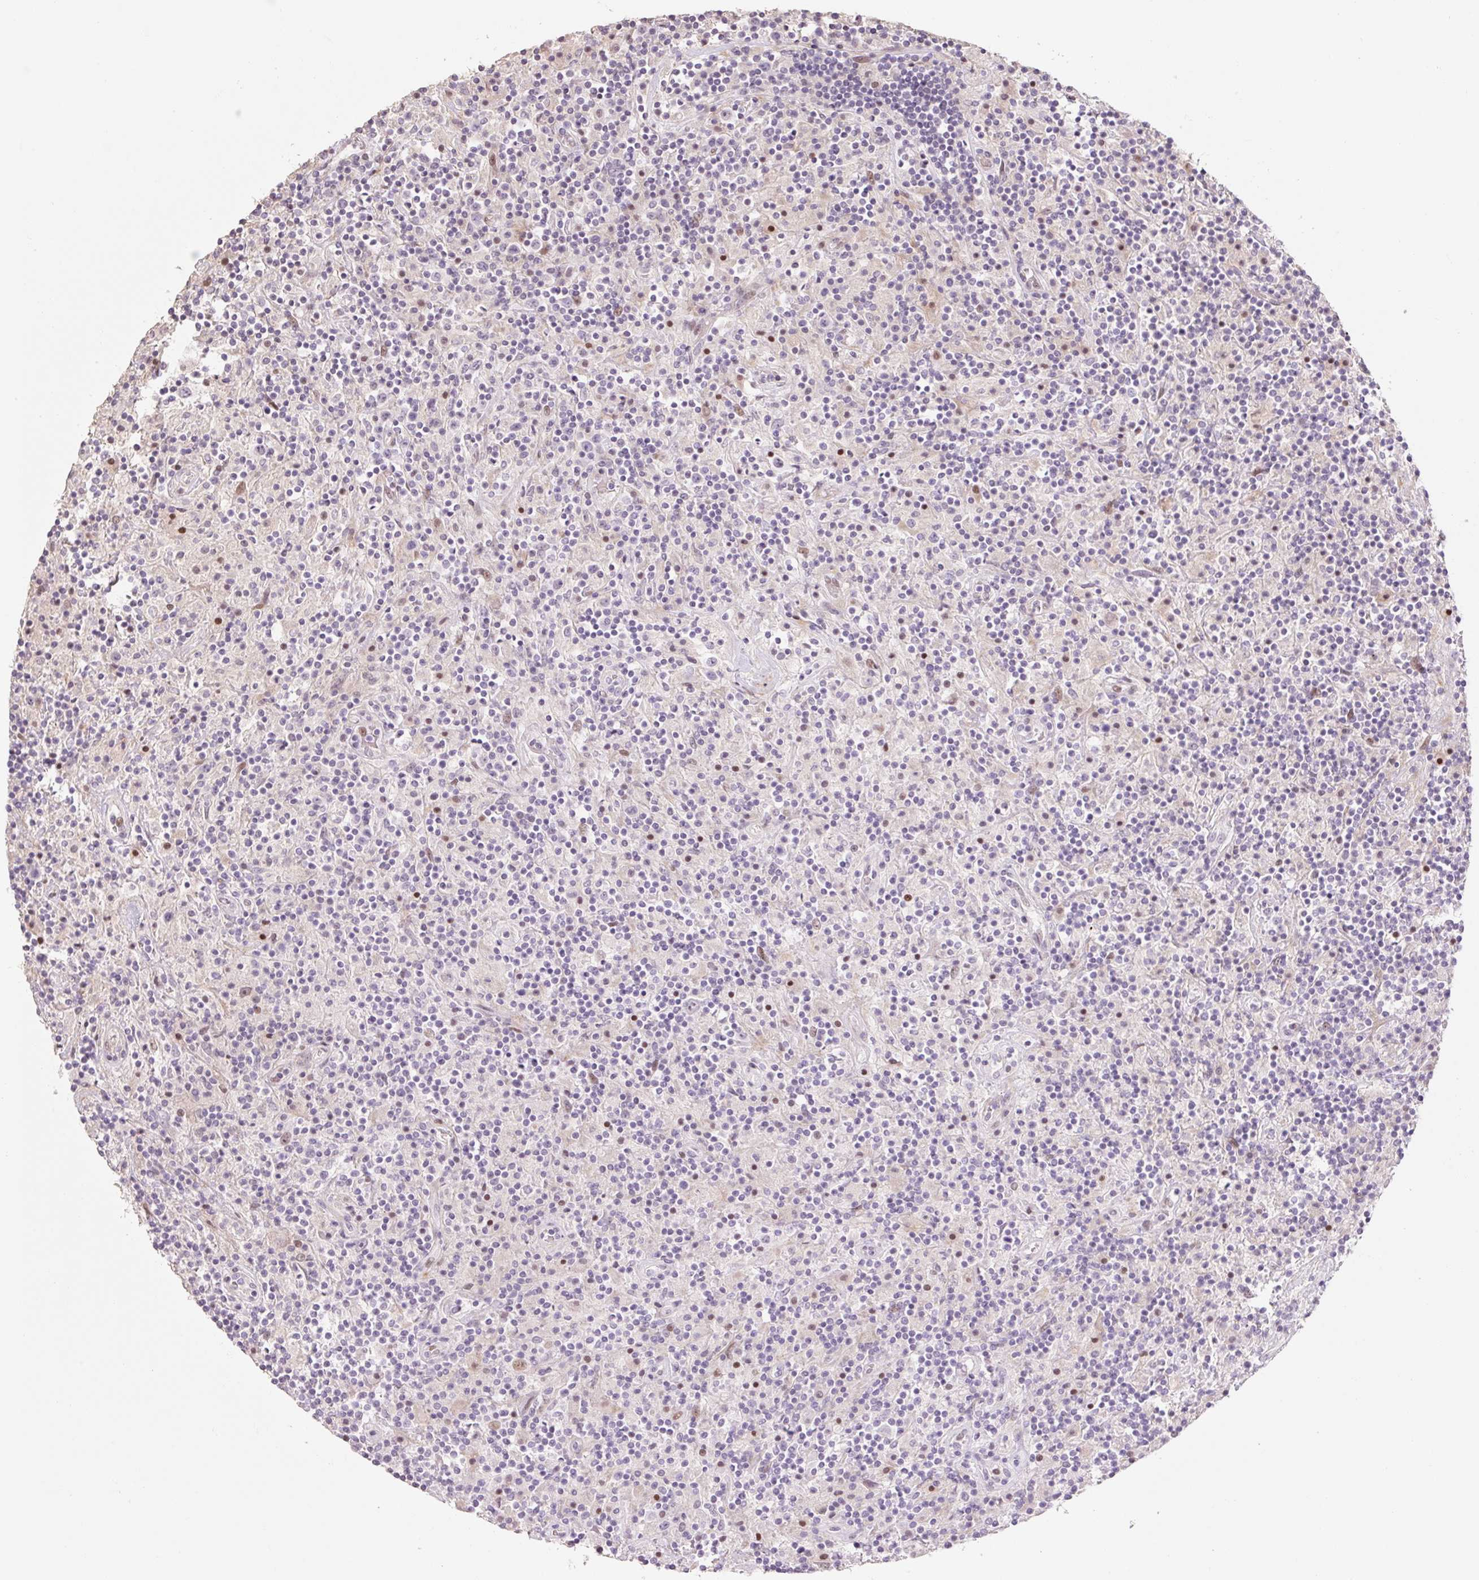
{"staining": {"intensity": "negative", "quantity": "none", "location": "none"}, "tissue": "lymphoma", "cell_type": "Tumor cells", "image_type": "cancer", "snomed": [{"axis": "morphology", "description": "Hodgkin's disease, NOS"}, {"axis": "topography", "description": "Lymph node"}], "caption": "A high-resolution image shows immunohistochemistry staining of Hodgkin's disease, which displays no significant expression in tumor cells.", "gene": "ZNF552", "patient": {"sex": "male", "age": 70}}